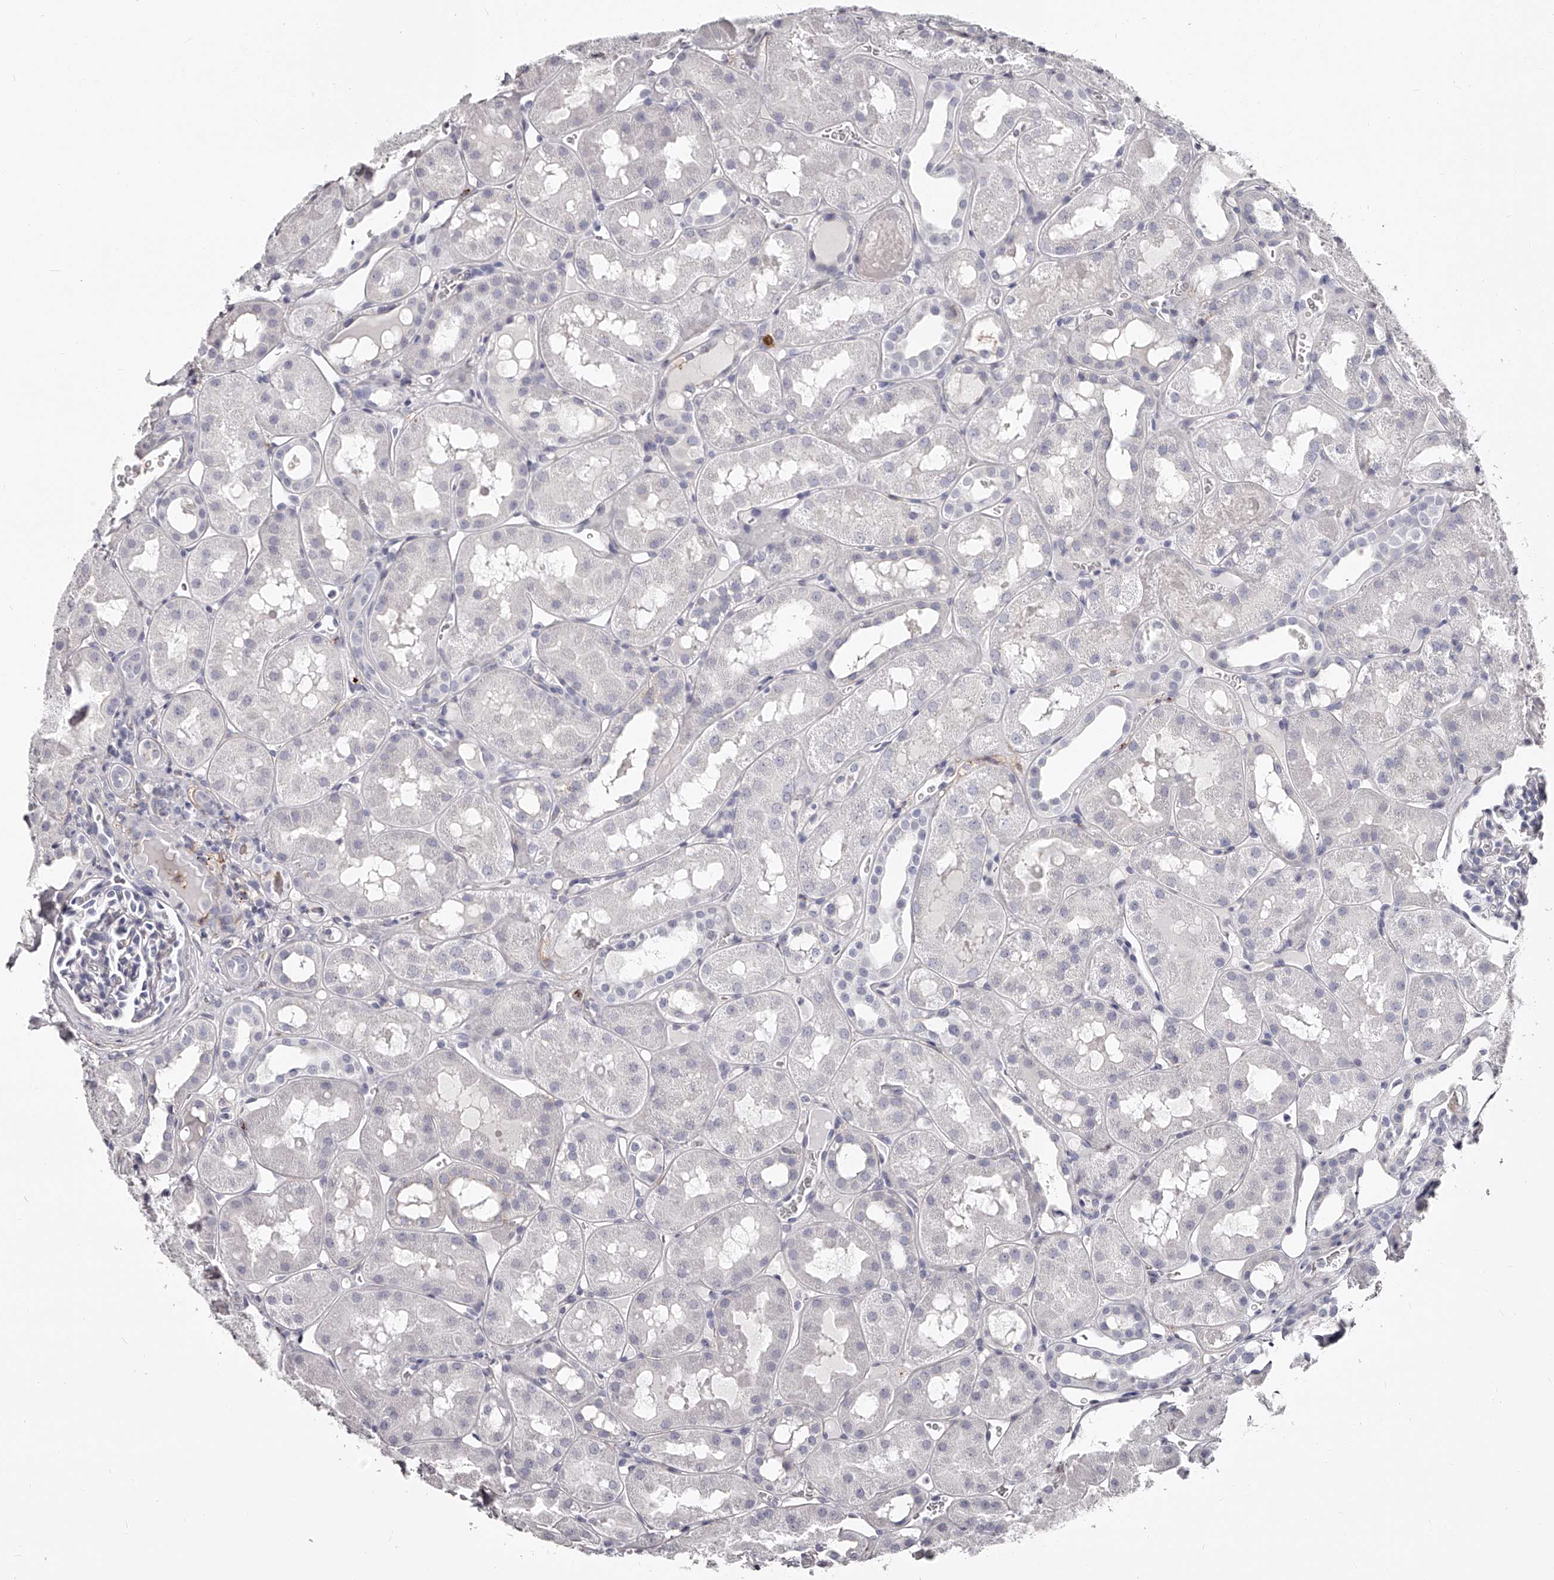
{"staining": {"intensity": "negative", "quantity": "none", "location": "none"}, "tissue": "kidney", "cell_type": "Cells in glomeruli", "image_type": "normal", "snomed": [{"axis": "morphology", "description": "Normal tissue, NOS"}, {"axis": "topography", "description": "Kidney"}], "caption": "Photomicrograph shows no significant protein positivity in cells in glomeruli of normal kidney.", "gene": "PACSIN1", "patient": {"sex": "male", "age": 16}}